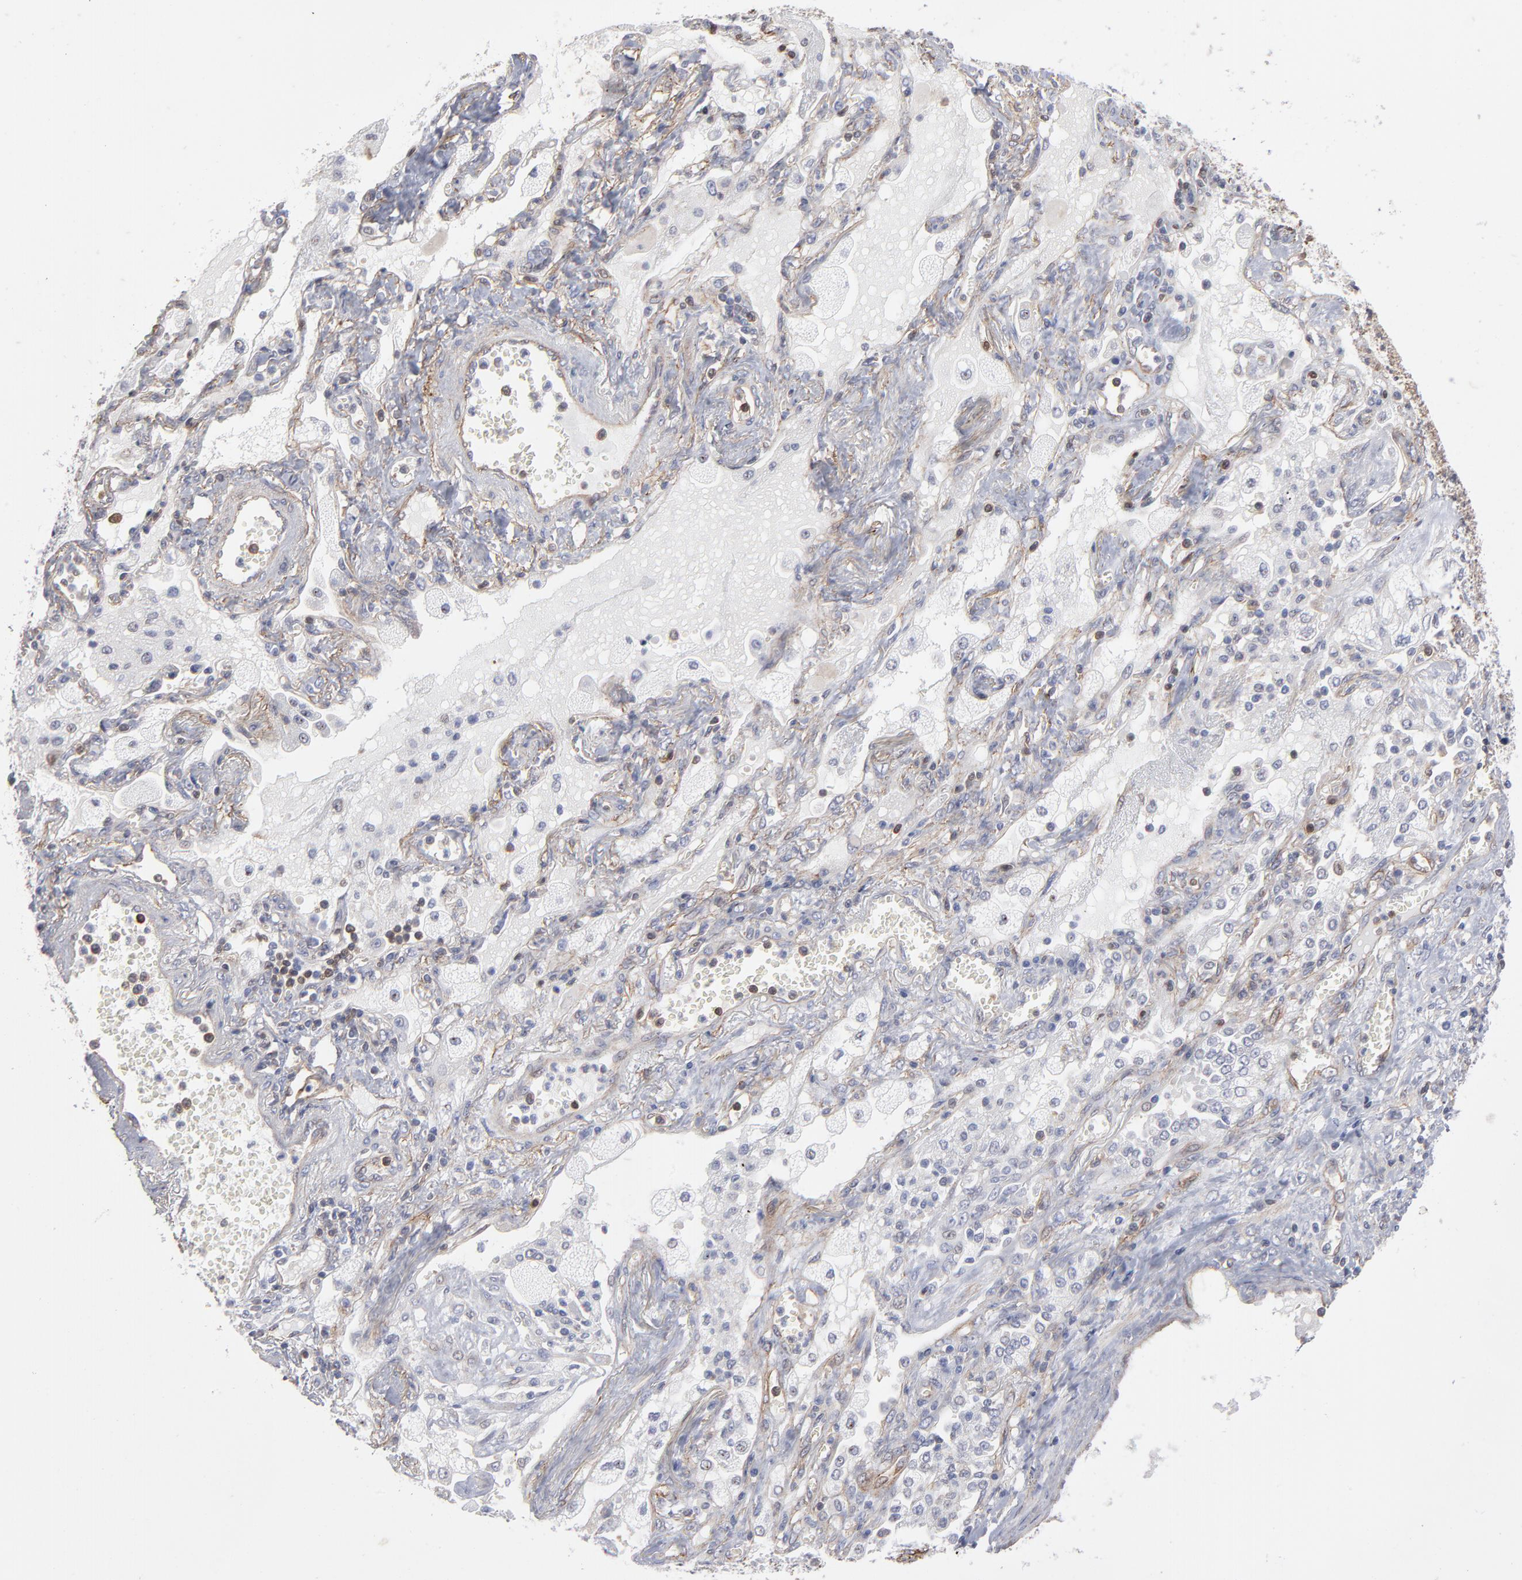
{"staining": {"intensity": "weak", "quantity": "25%-75%", "location": "cytoplasmic/membranous"}, "tissue": "lung cancer", "cell_type": "Tumor cells", "image_type": "cancer", "snomed": [{"axis": "morphology", "description": "Squamous cell carcinoma, NOS"}, {"axis": "topography", "description": "Lung"}], "caption": "Weak cytoplasmic/membranous positivity for a protein is identified in about 25%-75% of tumor cells of squamous cell carcinoma (lung) using immunohistochemistry.", "gene": "PXN", "patient": {"sex": "female", "age": 76}}